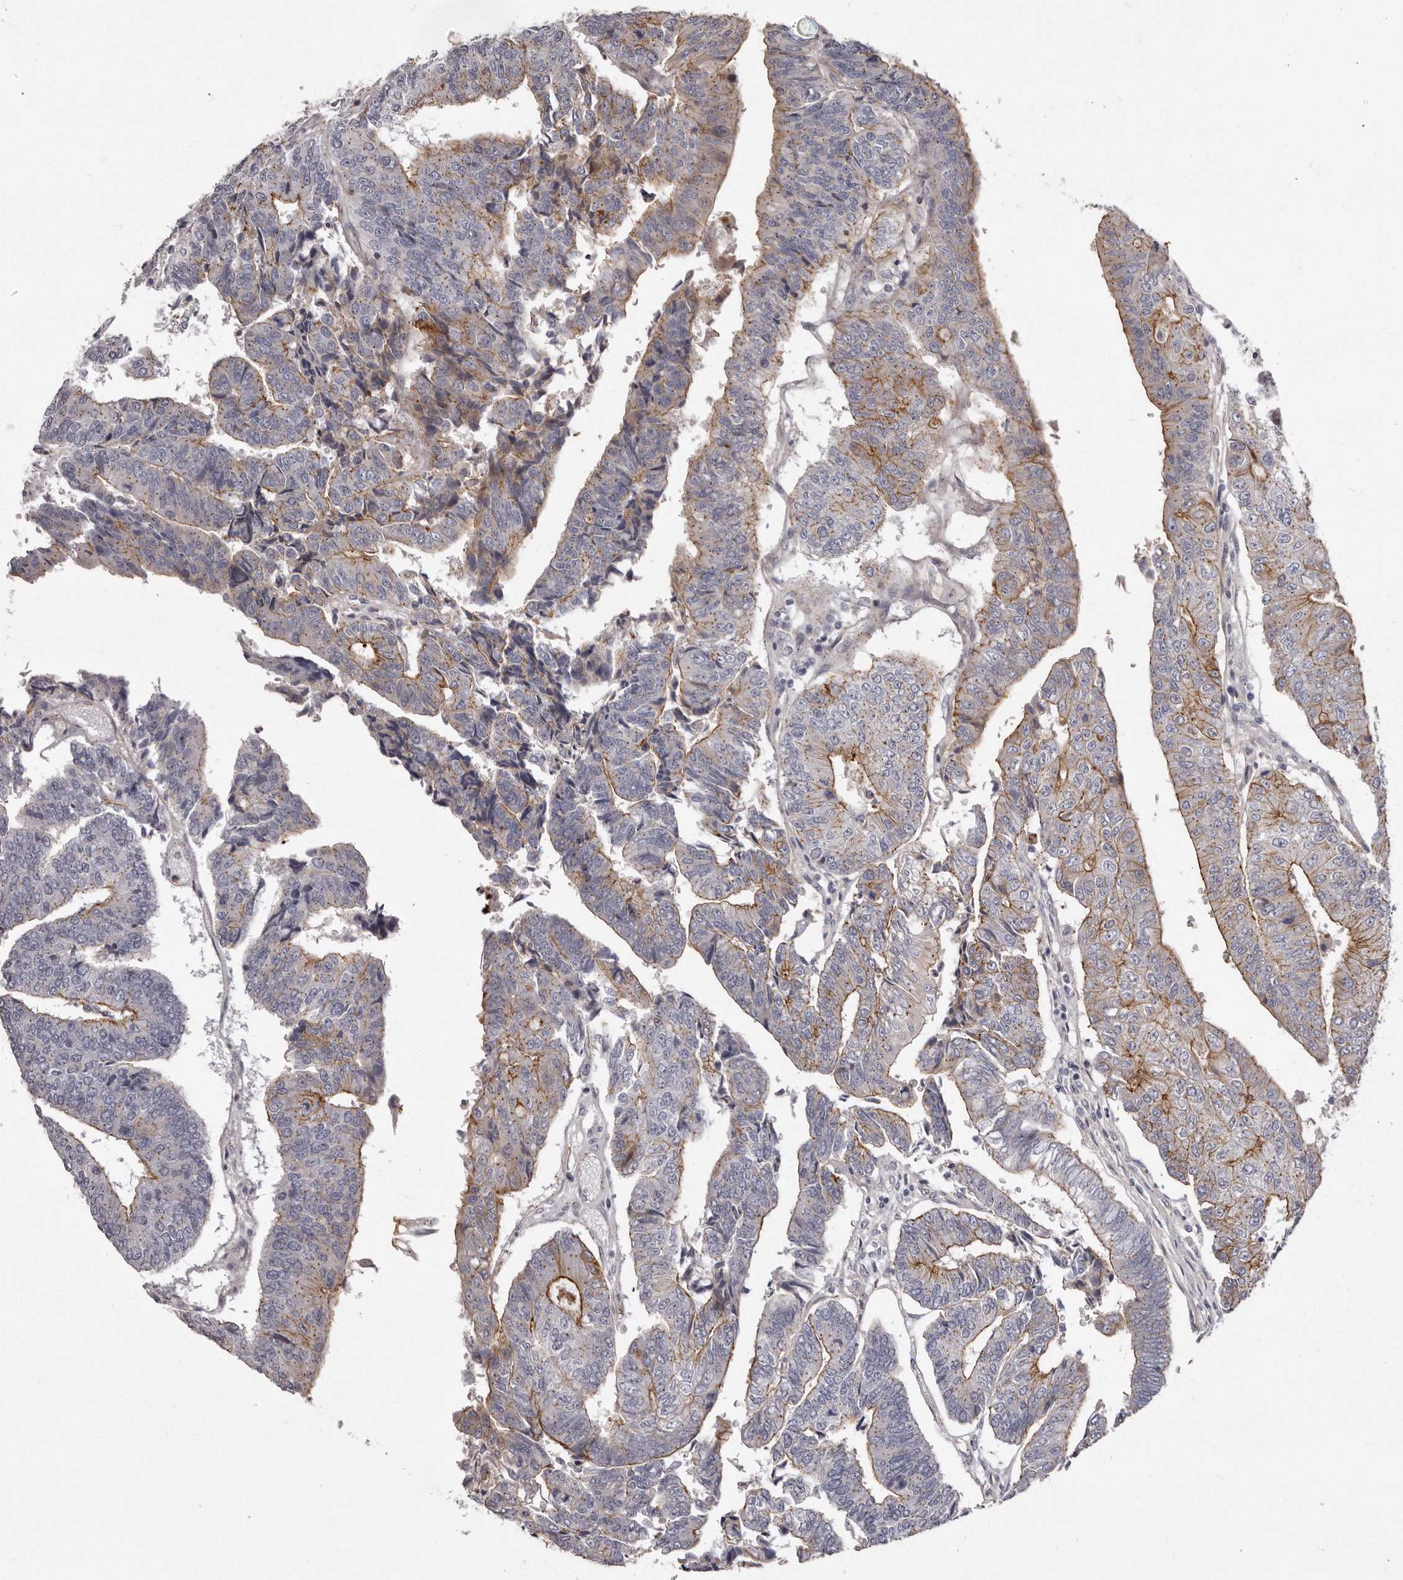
{"staining": {"intensity": "moderate", "quantity": "25%-75%", "location": "cytoplasmic/membranous"}, "tissue": "colorectal cancer", "cell_type": "Tumor cells", "image_type": "cancer", "snomed": [{"axis": "morphology", "description": "Adenocarcinoma, NOS"}, {"axis": "topography", "description": "Colon"}], "caption": "Human colorectal cancer stained for a protein (brown) reveals moderate cytoplasmic/membranous positive expression in approximately 25%-75% of tumor cells.", "gene": "PEG10", "patient": {"sex": "female", "age": 67}}